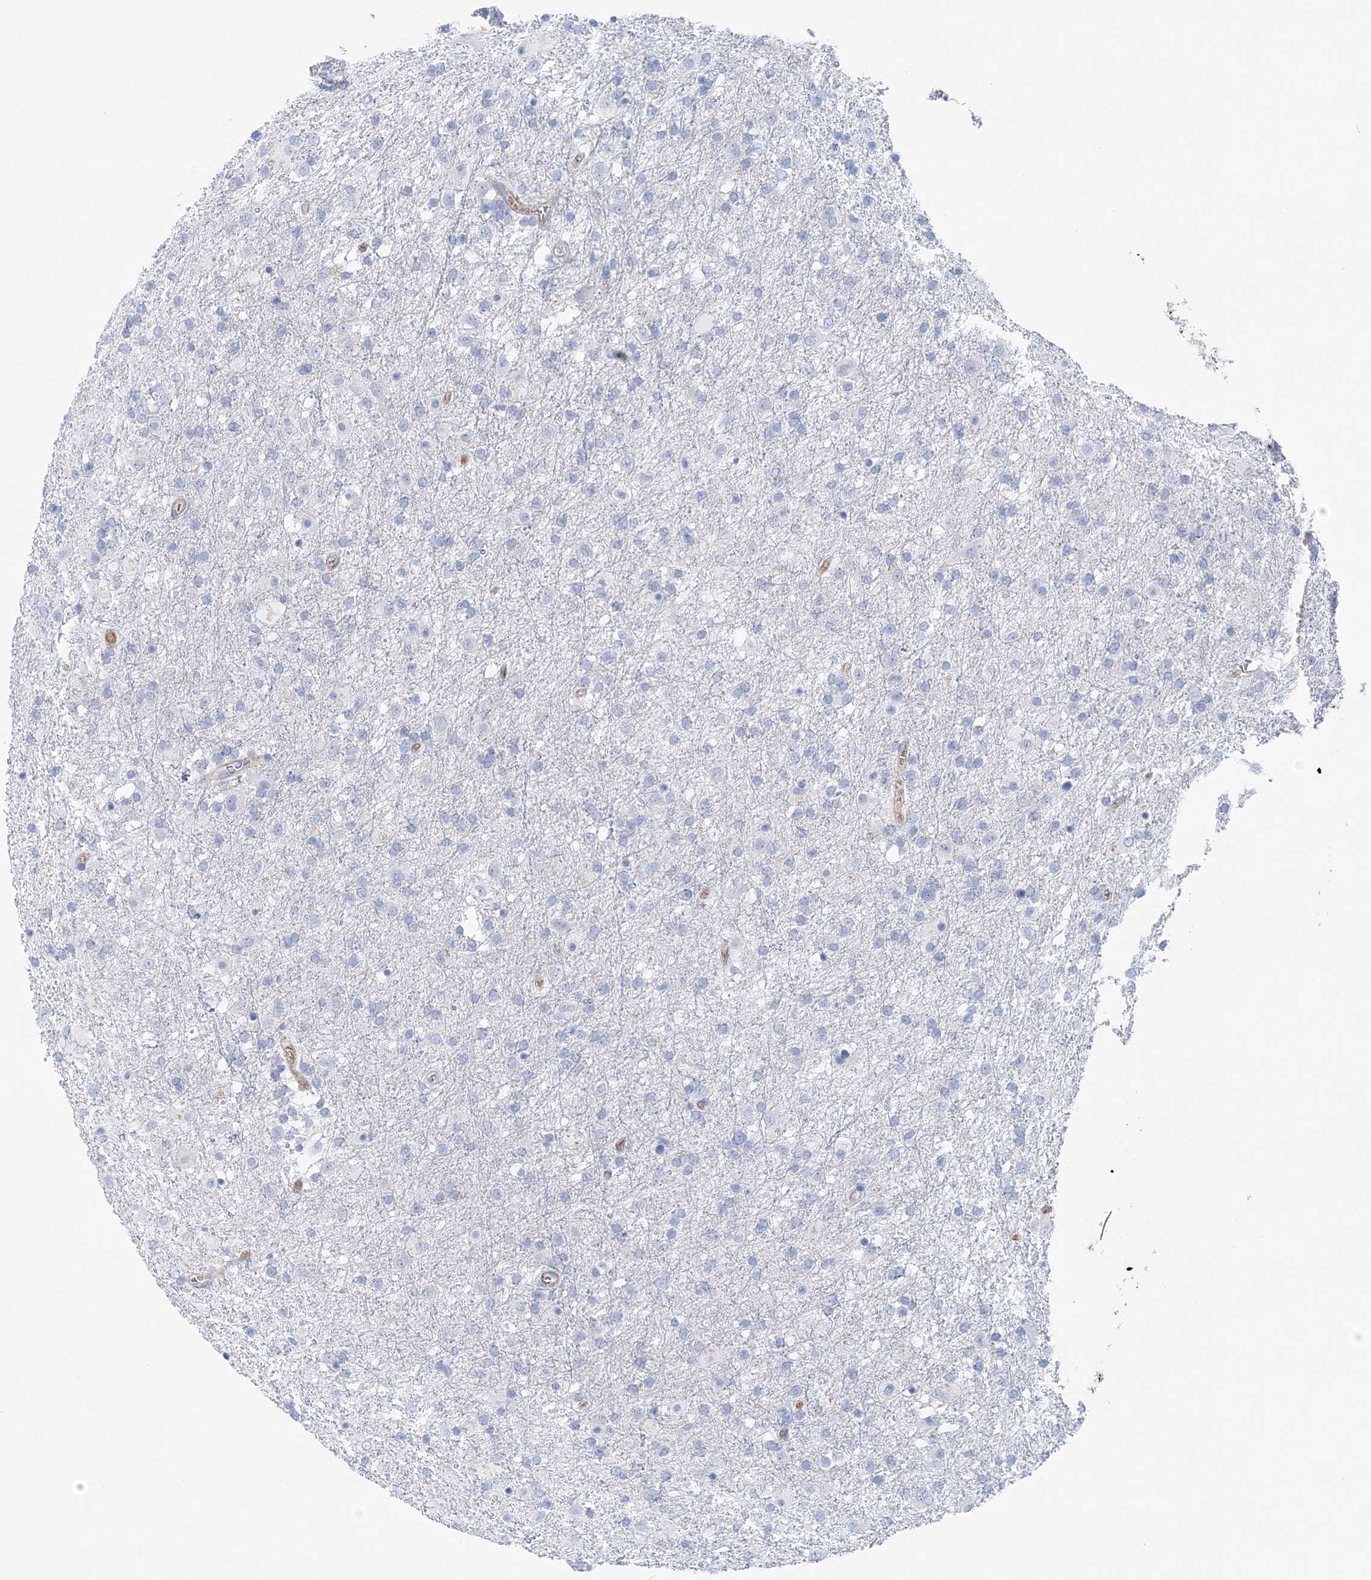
{"staining": {"intensity": "negative", "quantity": "none", "location": "none"}, "tissue": "glioma", "cell_type": "Tumor cells", "image_type": "cancer", "snomed": [{"axis": "morphology", "description": "Glioma, malignant, Low grade"}, {"axis": "topography", "description": "Brain"}], "caption": "DAB immunohistochemical staining of human glioma reveals no significant staining in tumor cells.", "gene": "SLC5A6", "patient": {"sex": "male", "age": 65}}